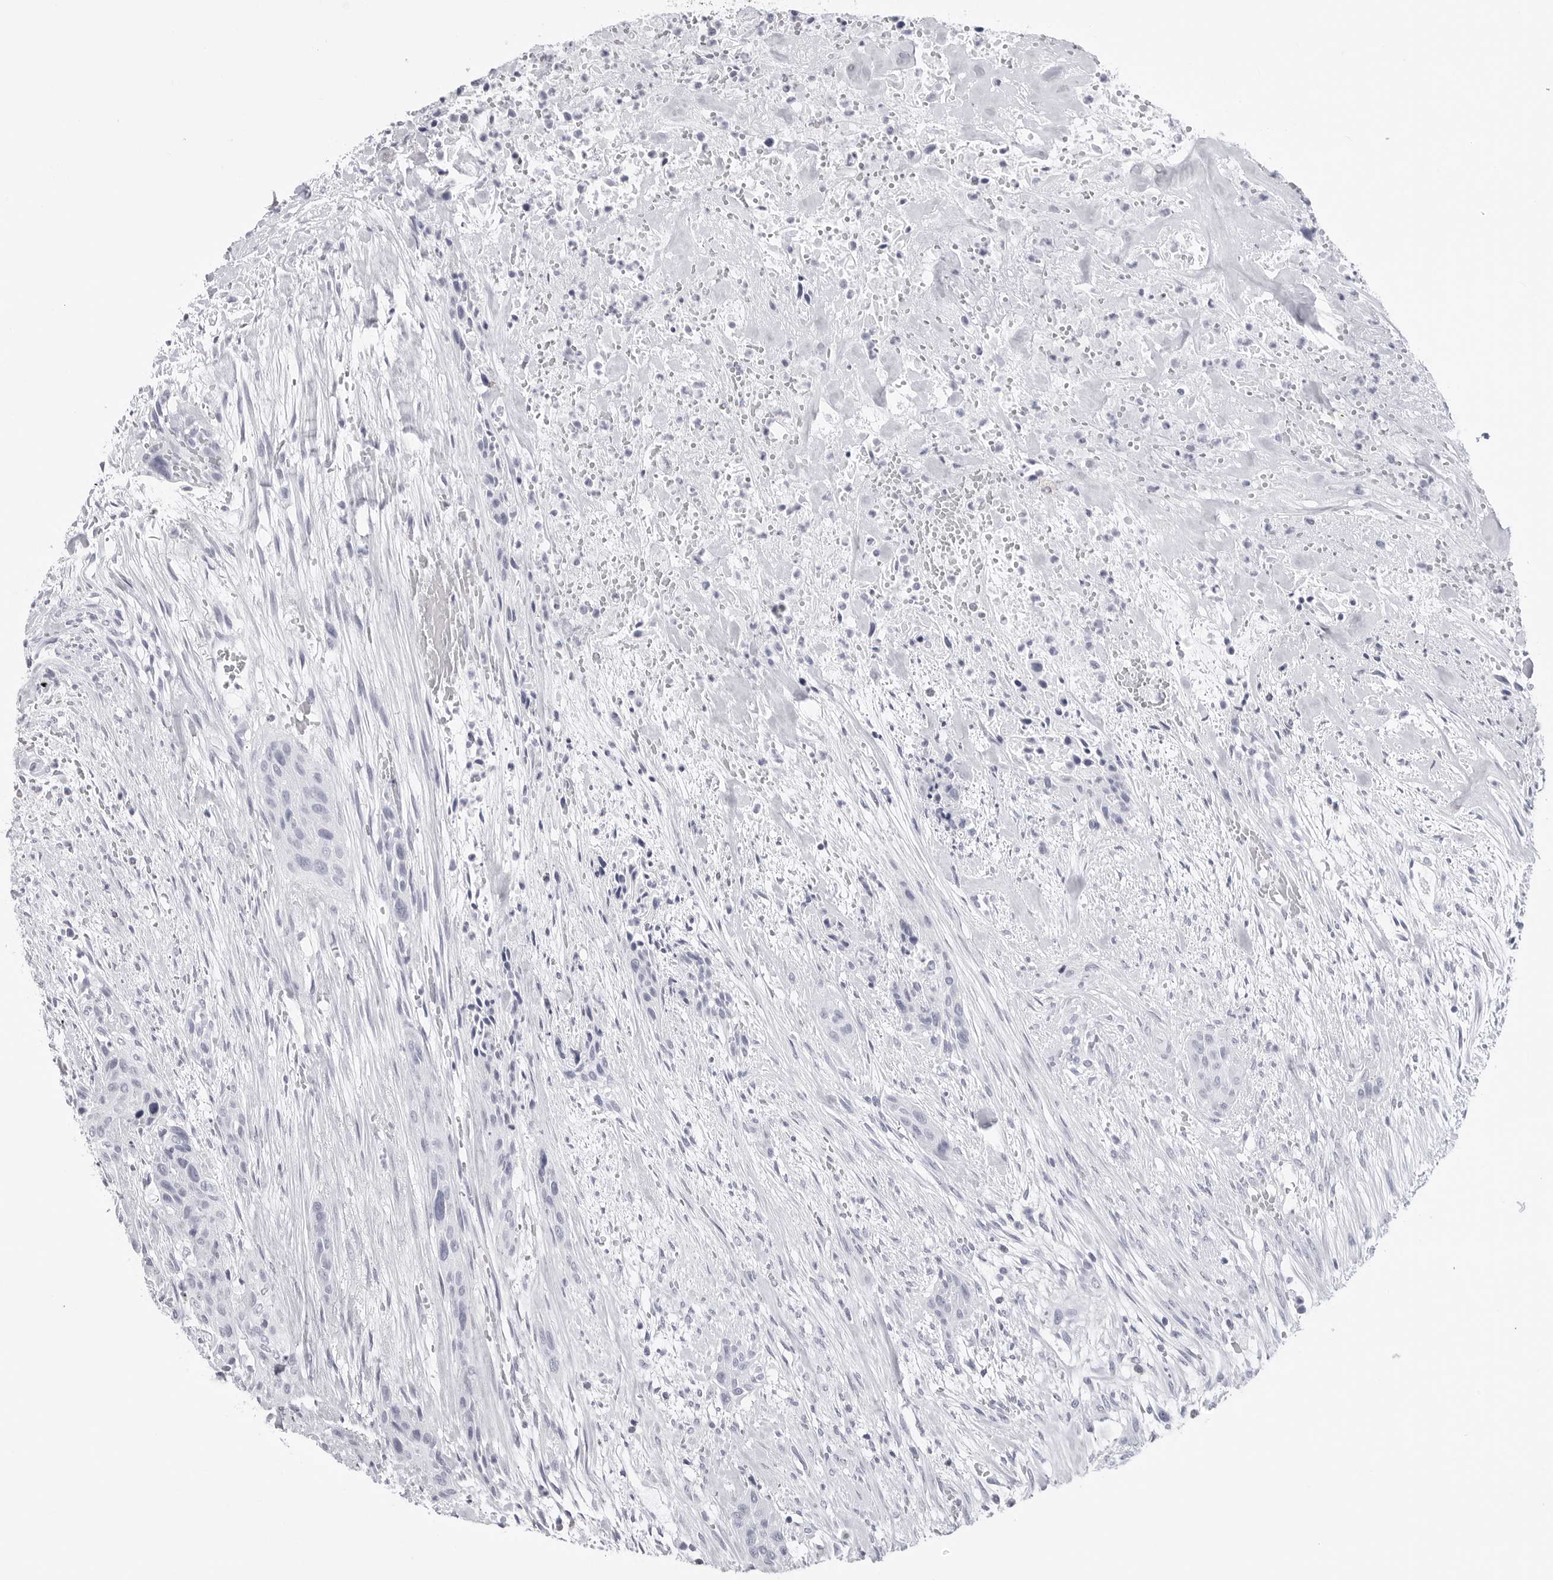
{"staining": {"intensity": "negative", "quantity": "none", "location": "none"}, "tissue": "urothelial cancer", "cell_type": "Tumor cells", "image_type": "cancer", "snomed": [{"axis": "morphology", "description": "Urothelial carcinoma, High grade"}, {"axis": "topography", "description": "Urinary bladder"}], "caption": "Immunohistochemical staining of high-grade urothelial carcinoma exhibits no significant staining in tumor cells.", "gene": "CST2", "patient": {"sex": "male", "age": 35}}